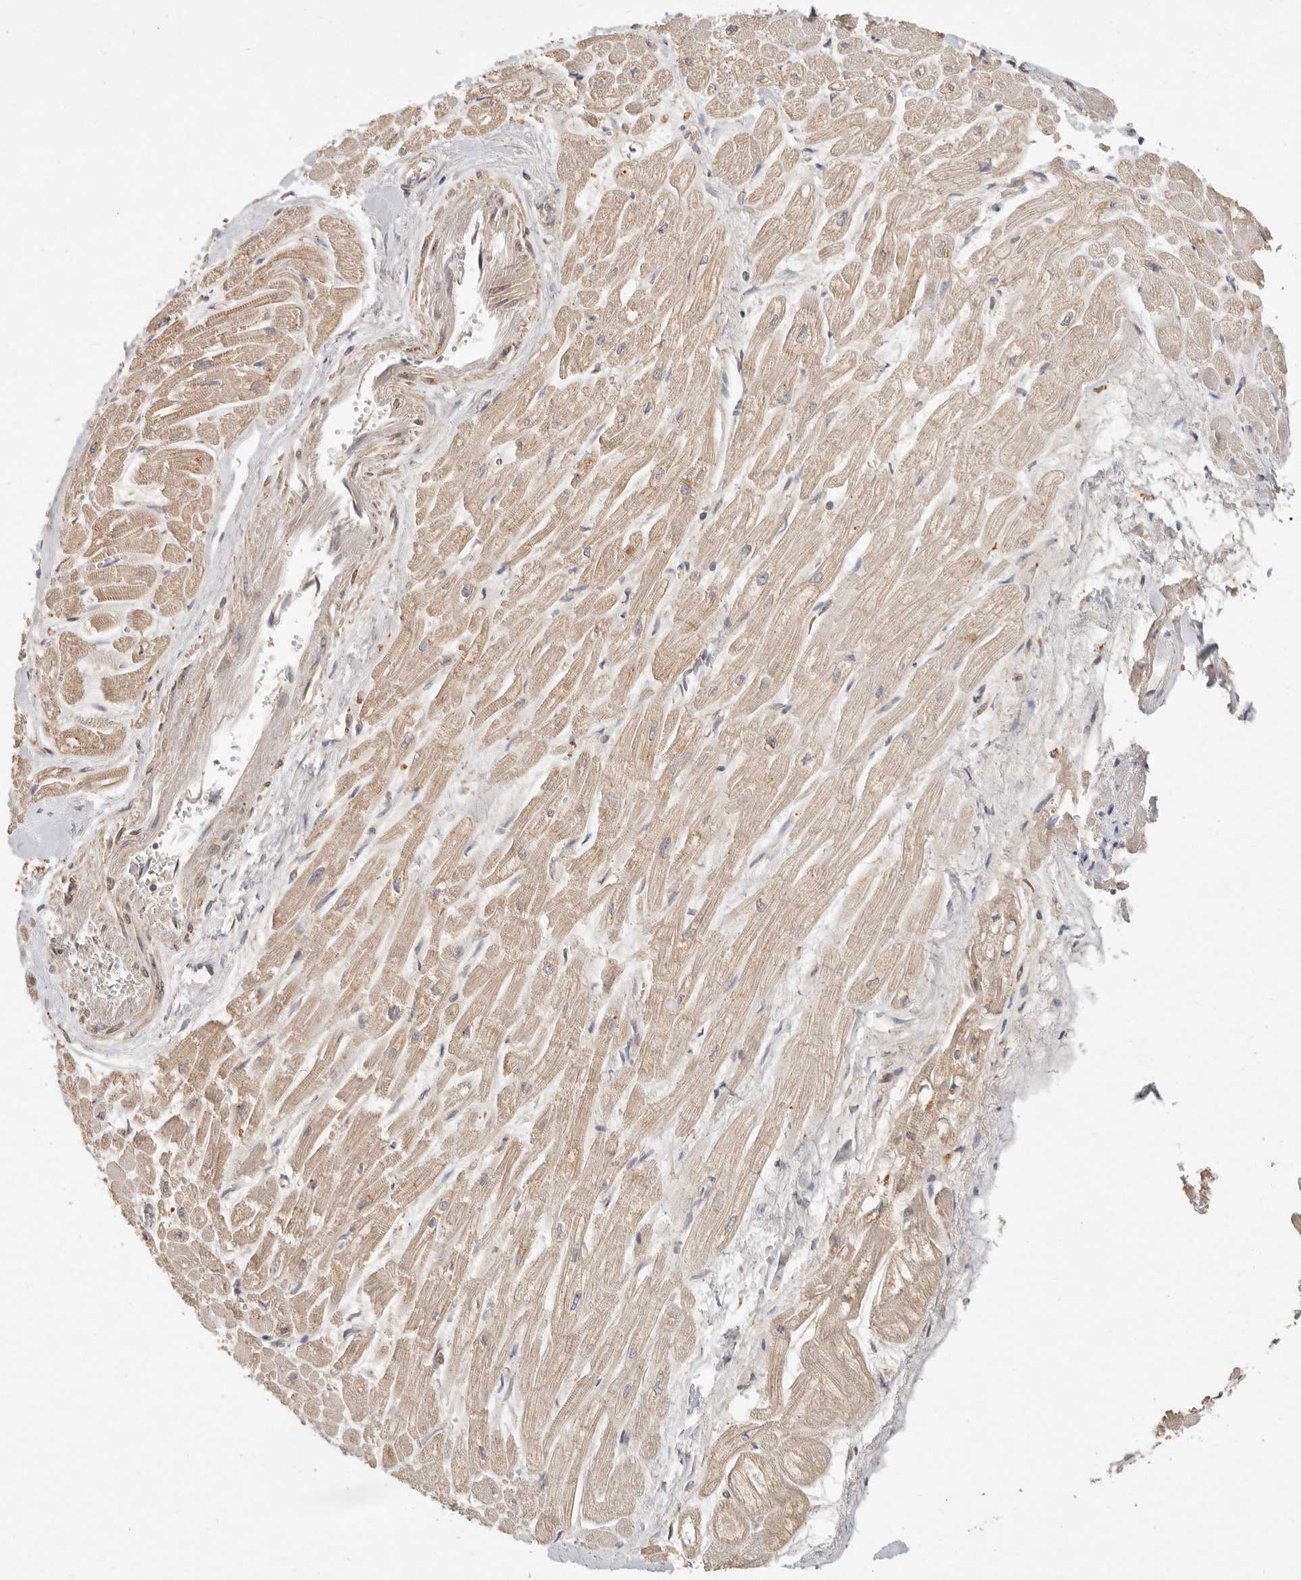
{"staining": {"intensity": "weak", "quantity": "25%-75%", "location": "cytoplasmic/membranous"}, "tissue": "heart muscle", "cell_type": "Cardiomyocytes", "image_type": "normal", "snomed": [{"axis": "morphology", "description": "Normal tissue, NOS"}, {"axis": "topography", "description": "Heart"}], "caption": "Immunohistochemistry photomicrograph of benign heart muscle: heart muscle stained using IHC displays low levels of weak protein expression localized specifically in the cytoplasmic/membranous of cardiomyocytes, appearing as a cytoplasmic/membranous brown color.", "gene": "ARHGEF10L", "patient": {"sex": "male", "age": 54}}